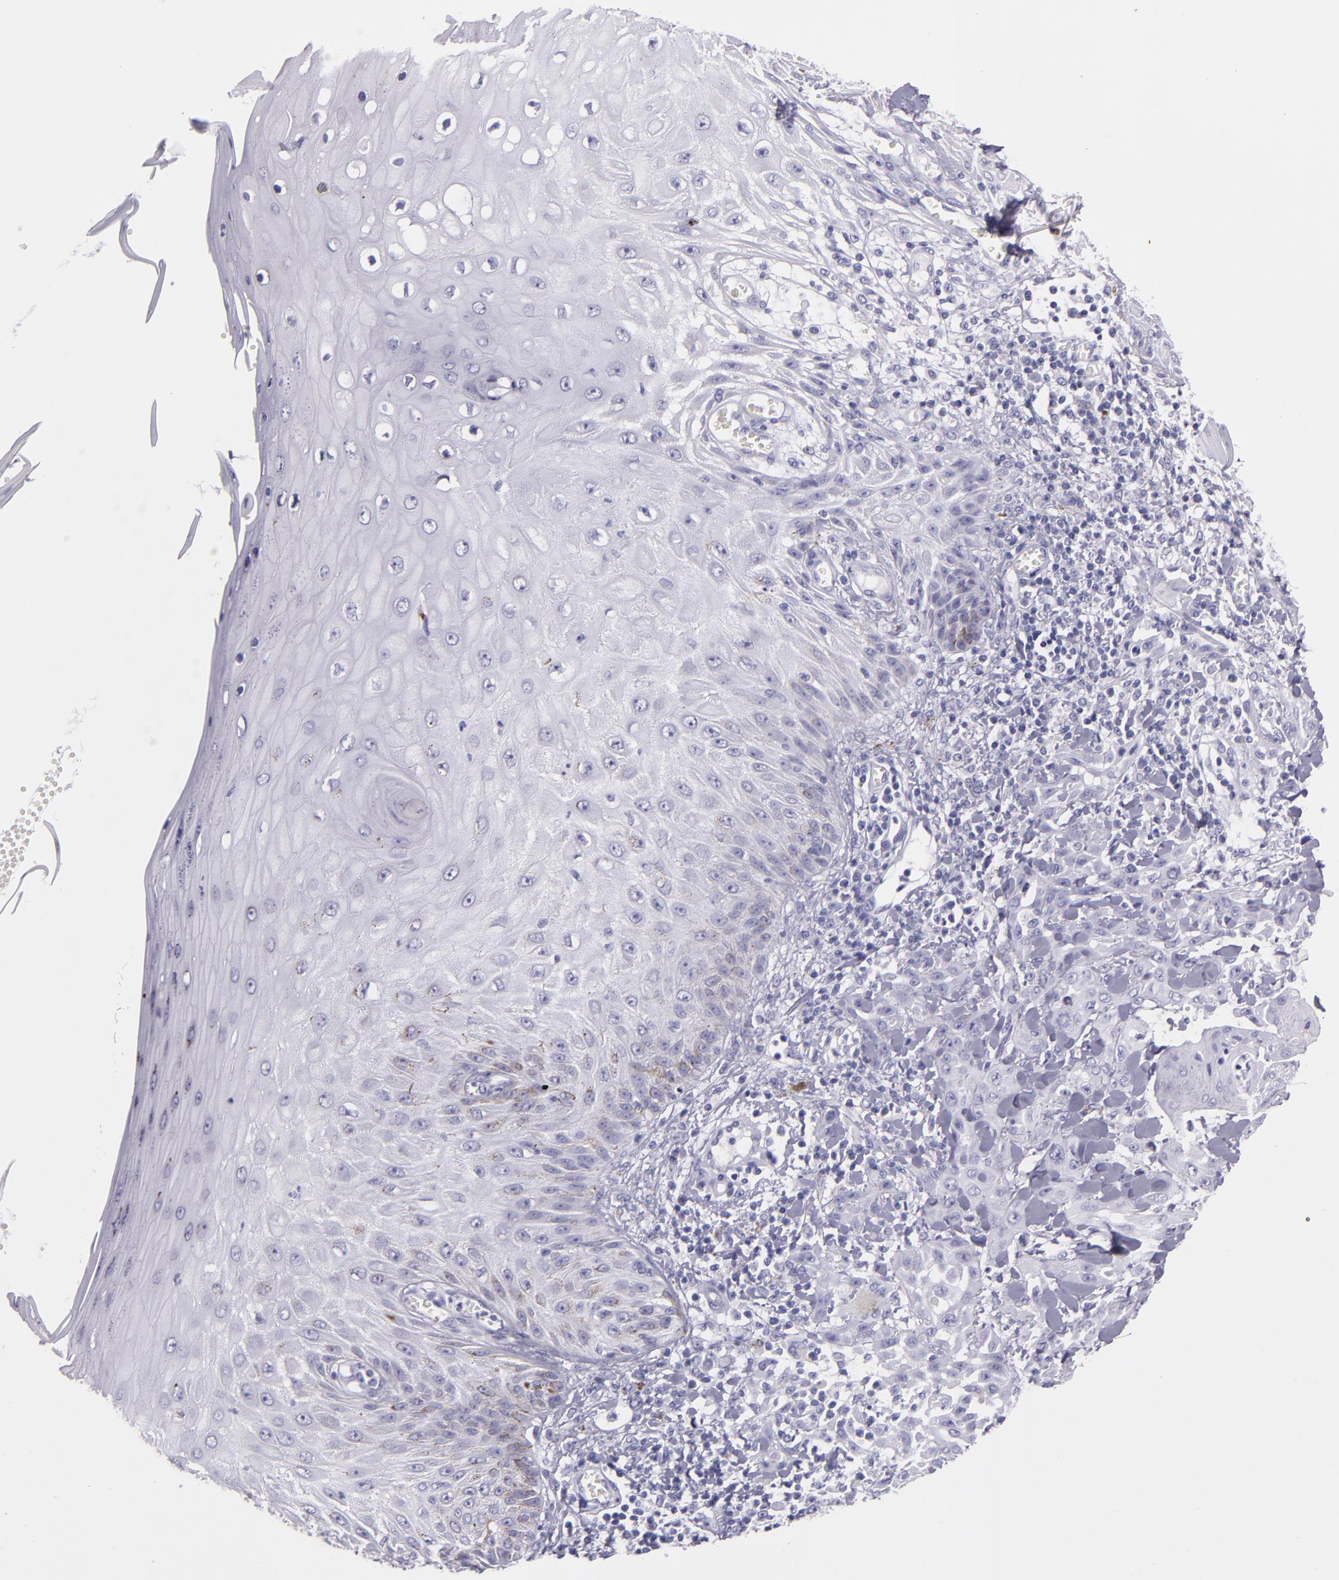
{"staining": {"intensity": "negative", "quantity": "none", "location": "none"}, "tissue": "skin cancer", "cell_type": "Tumor cells", "image_type": "cancer", "snomed": [{"axis": "morphology", "description": "Squamous cell carcinoma, NOS"}, {"axis": "topography", "description": "Skin"}], "caption": "A histopathology image of skin cancer (squamous cell carcinoma) stained for a protein reveals no brown staining in tumor cells.", "gene": "MUC5AC", "patient": {"sex": "male", "age": 24}}